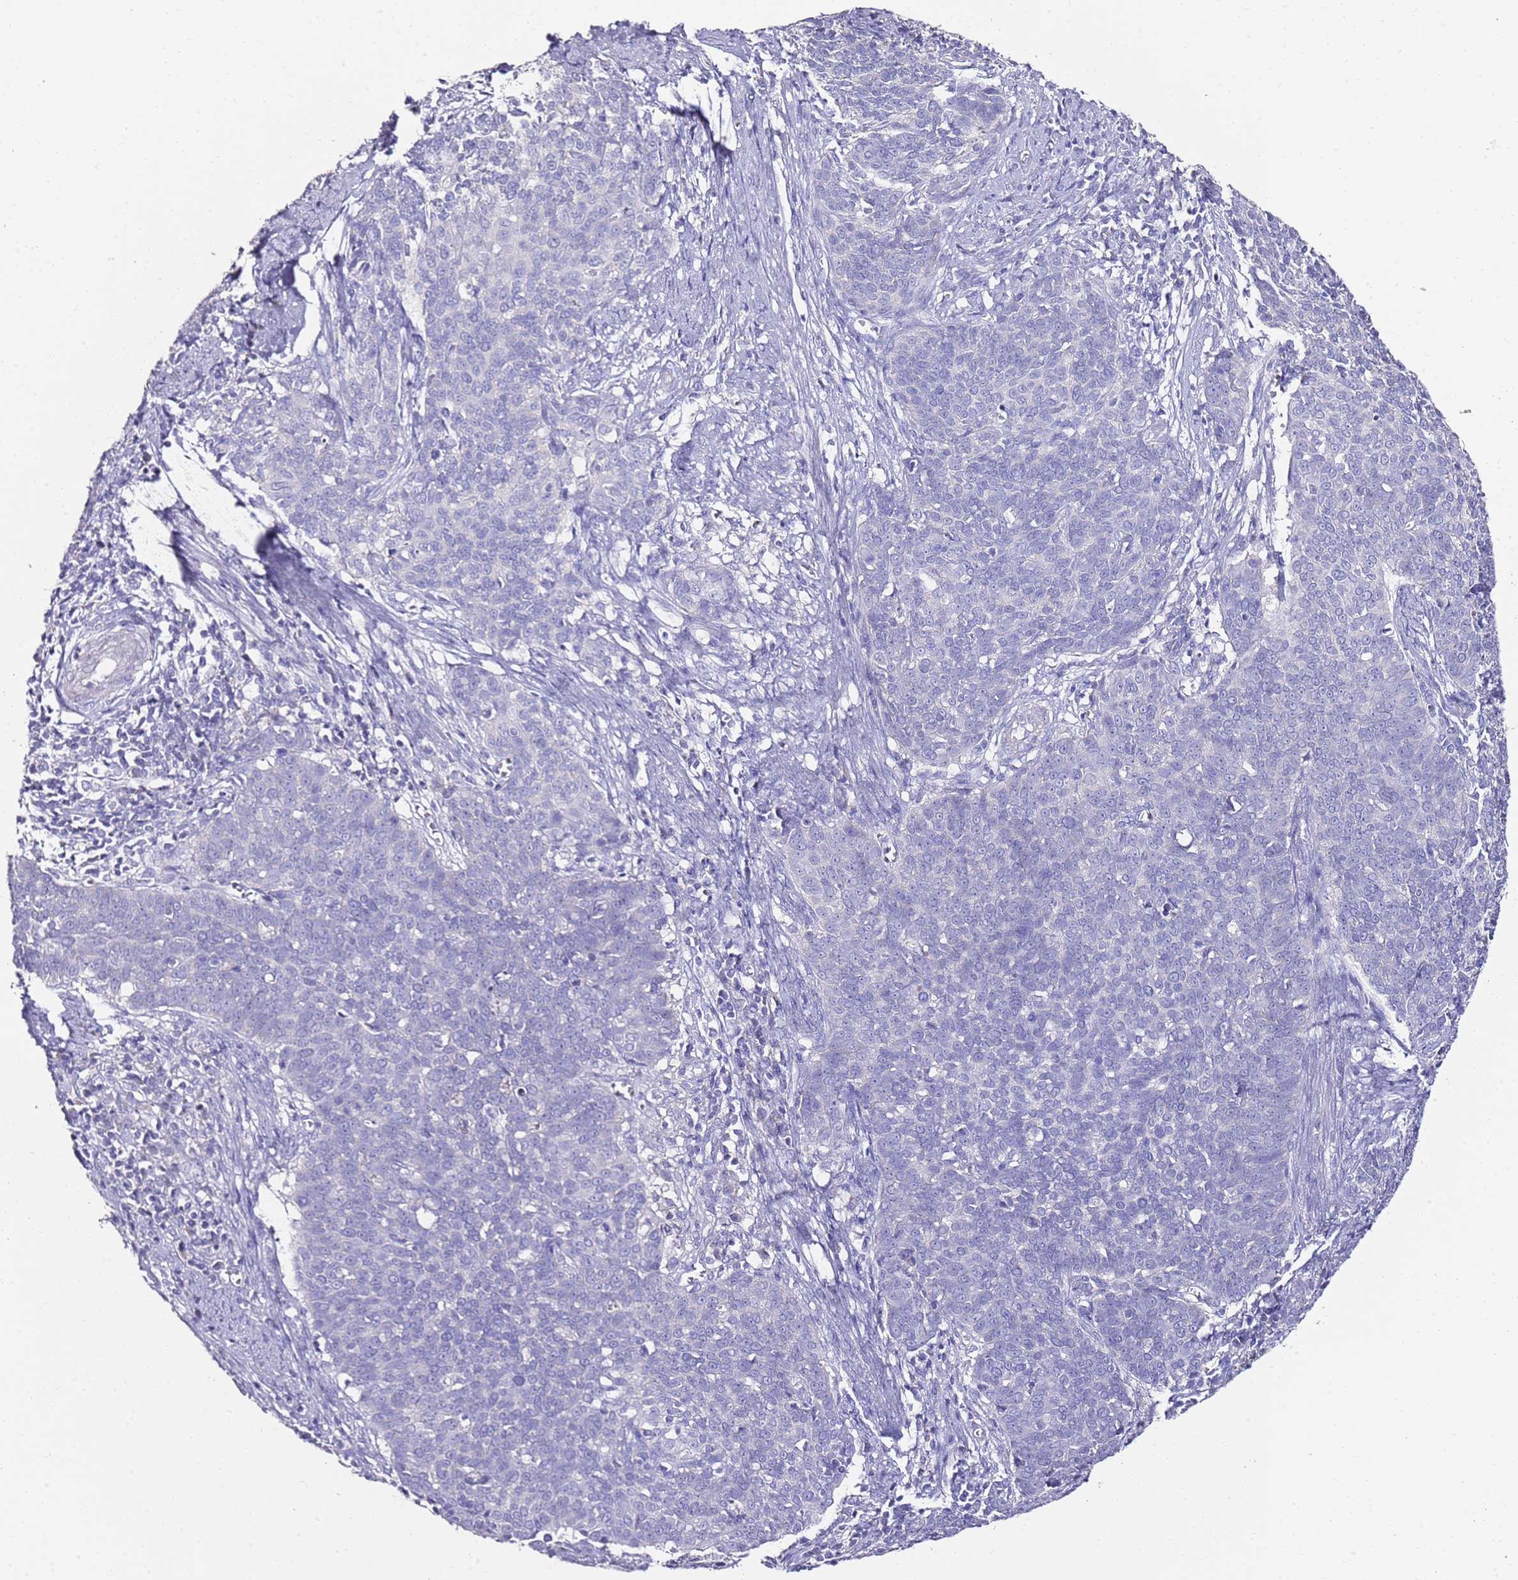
{"staining": {"intensity": "negative", "quantity": "none", "location": "none"}, "tissue": "cervical cancer", "cell_type": "Tumor cells", "image_type": "cancer", "snomed": [{"axis": "morphology", "description": "Squamous cell carcinoma, NOS"}, {"axis": "topography", "description": "Cervix"}], "caption": "Photomicrograph shows no protein expression in tumor cells of cervical squamous cell carcinoma tissue.", "gene": "MYBPC3", "patient": {"sex": "female", "age": 39}}